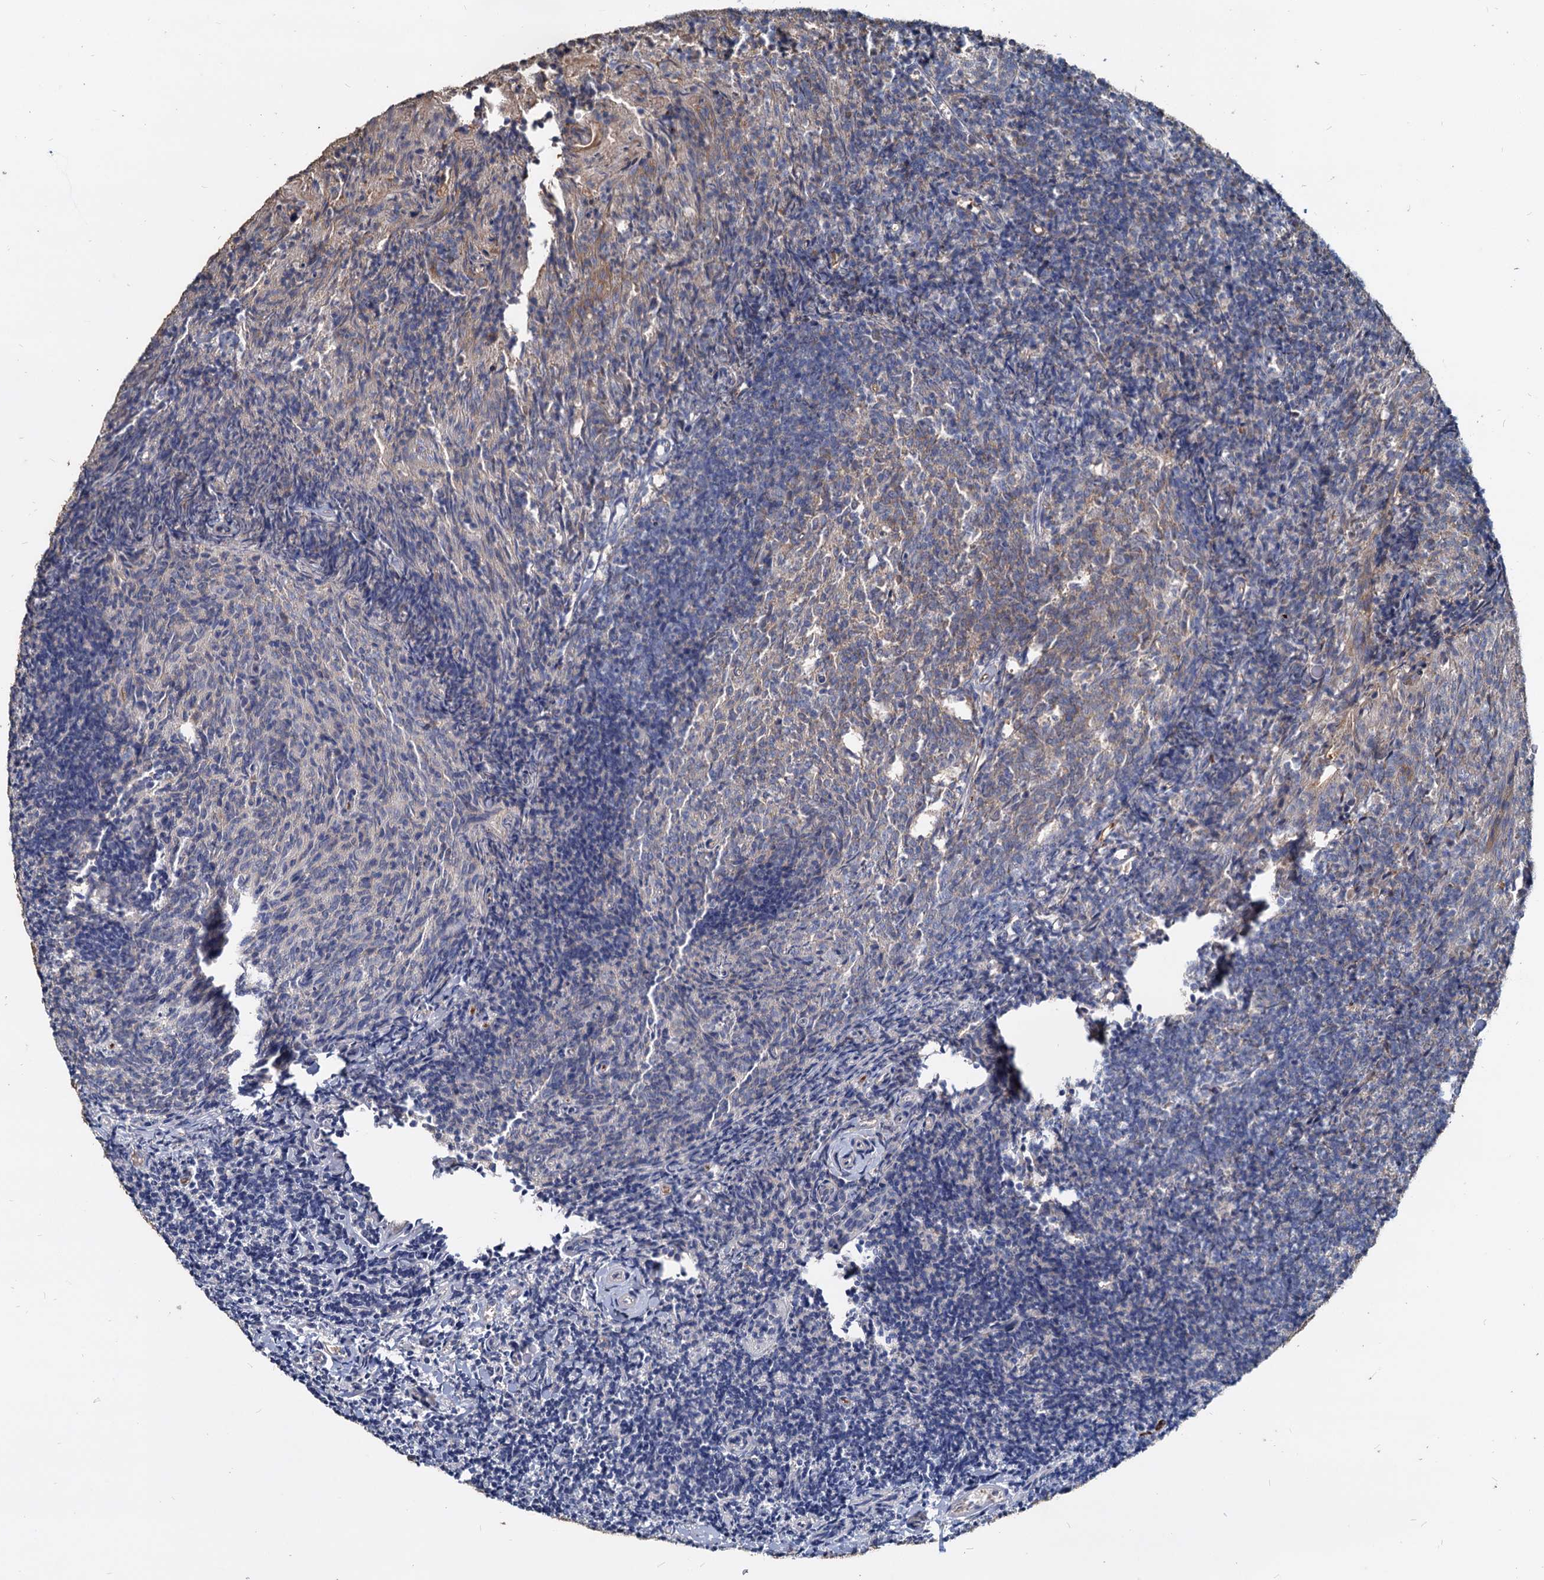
{"staining": {"intensity": "moderate", "quantity": ">75%", "location": "cytoplasmic/membranous"}, "tissue": "tonsil", "cell_type": "Germinal center cells", "image_type": "normal", "snomed": [{"axis": "morphology", "description": "Normal tissue, NOS"}, {"axis": "topography", "description": "Tonsil"}], "caption": "Immunohistochemical staining of unremarkable human tonsil displays >75% levels of moderate cytoplasmic/membranous protein expression in approximately >75% of germinal center cells.", "gene": "DEPDC4", "patient": {"sex": "female", "age": 10}}